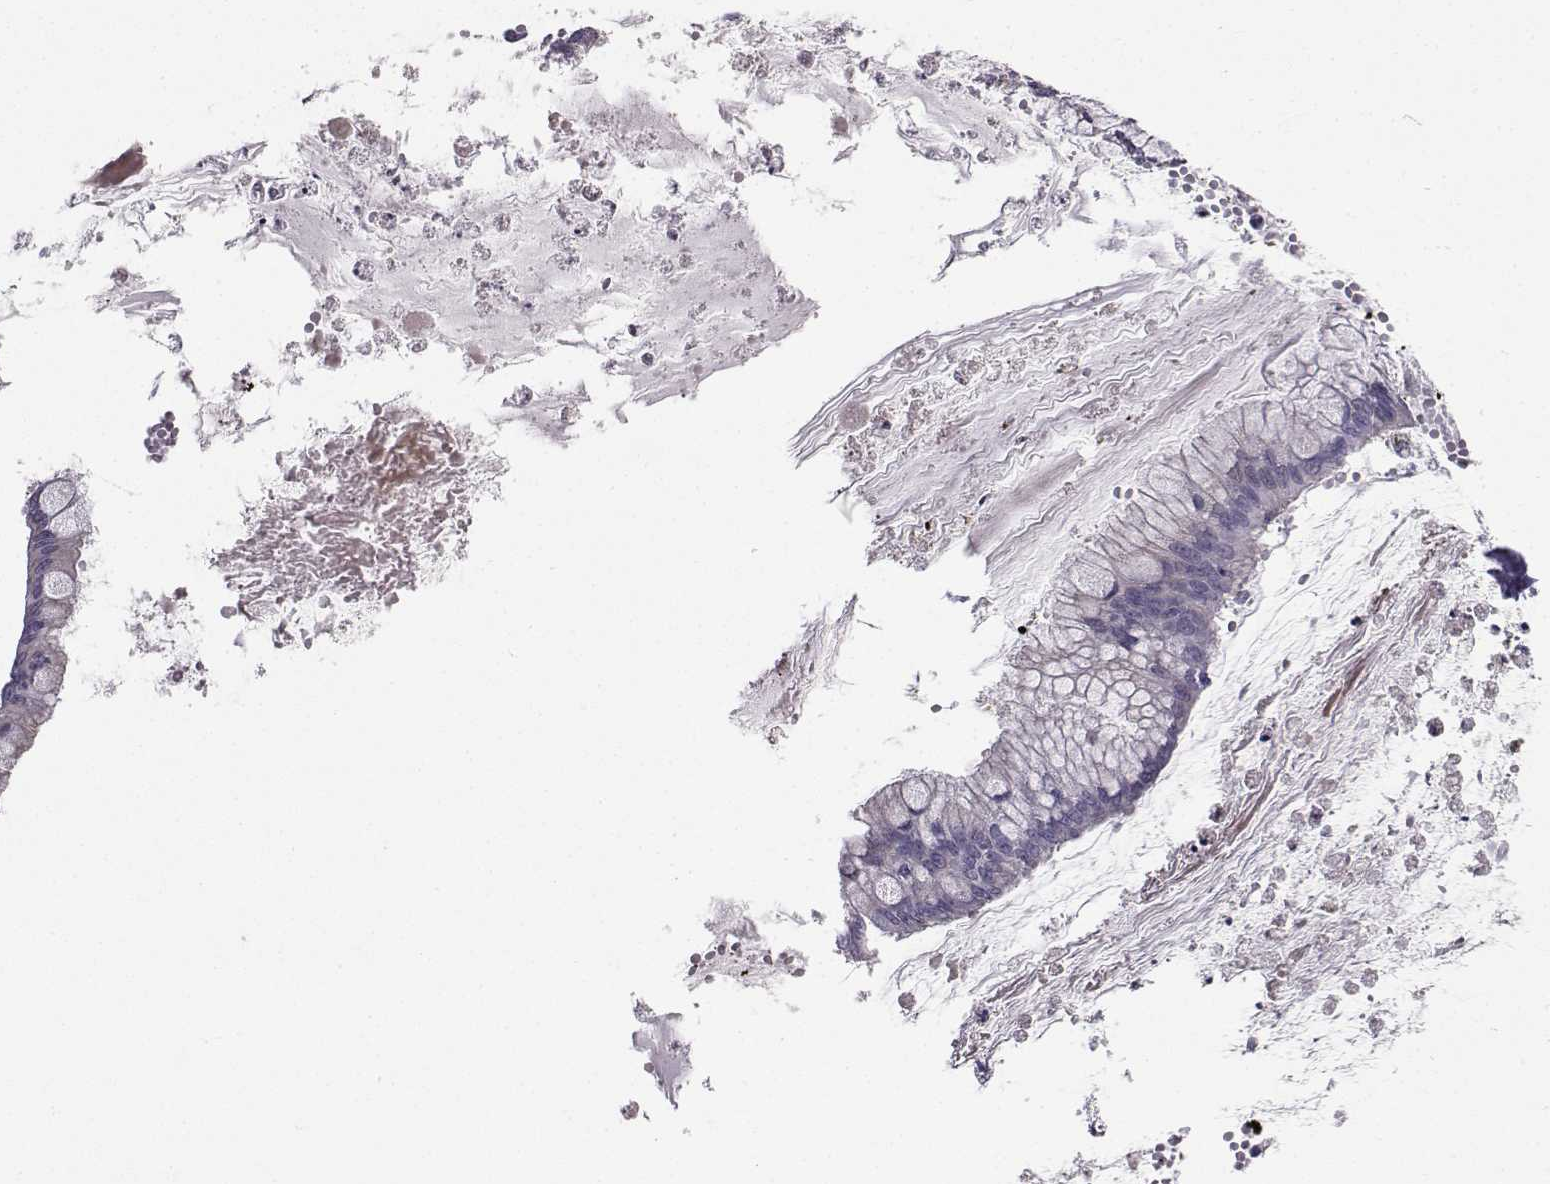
{"staining": {"intensity": "negative", "quantity": "none", "location": "none"}, "tissue": "ovarian cancer", "cell_type": "Tumor cells", "image_type": "cancer", "snomed": [{"axis": "morphology", "description": "Cystadenocarcinoma, mucinous, NOS"}, {"axis": "topography", "description": "Ovary"}], "caption": "High power microscopy image of an IHC image of ovarian cancer, revealing no significant staining in tumor cells.", "gene": "PEX5L", "patient": {"sex": "female", "age": 67}}